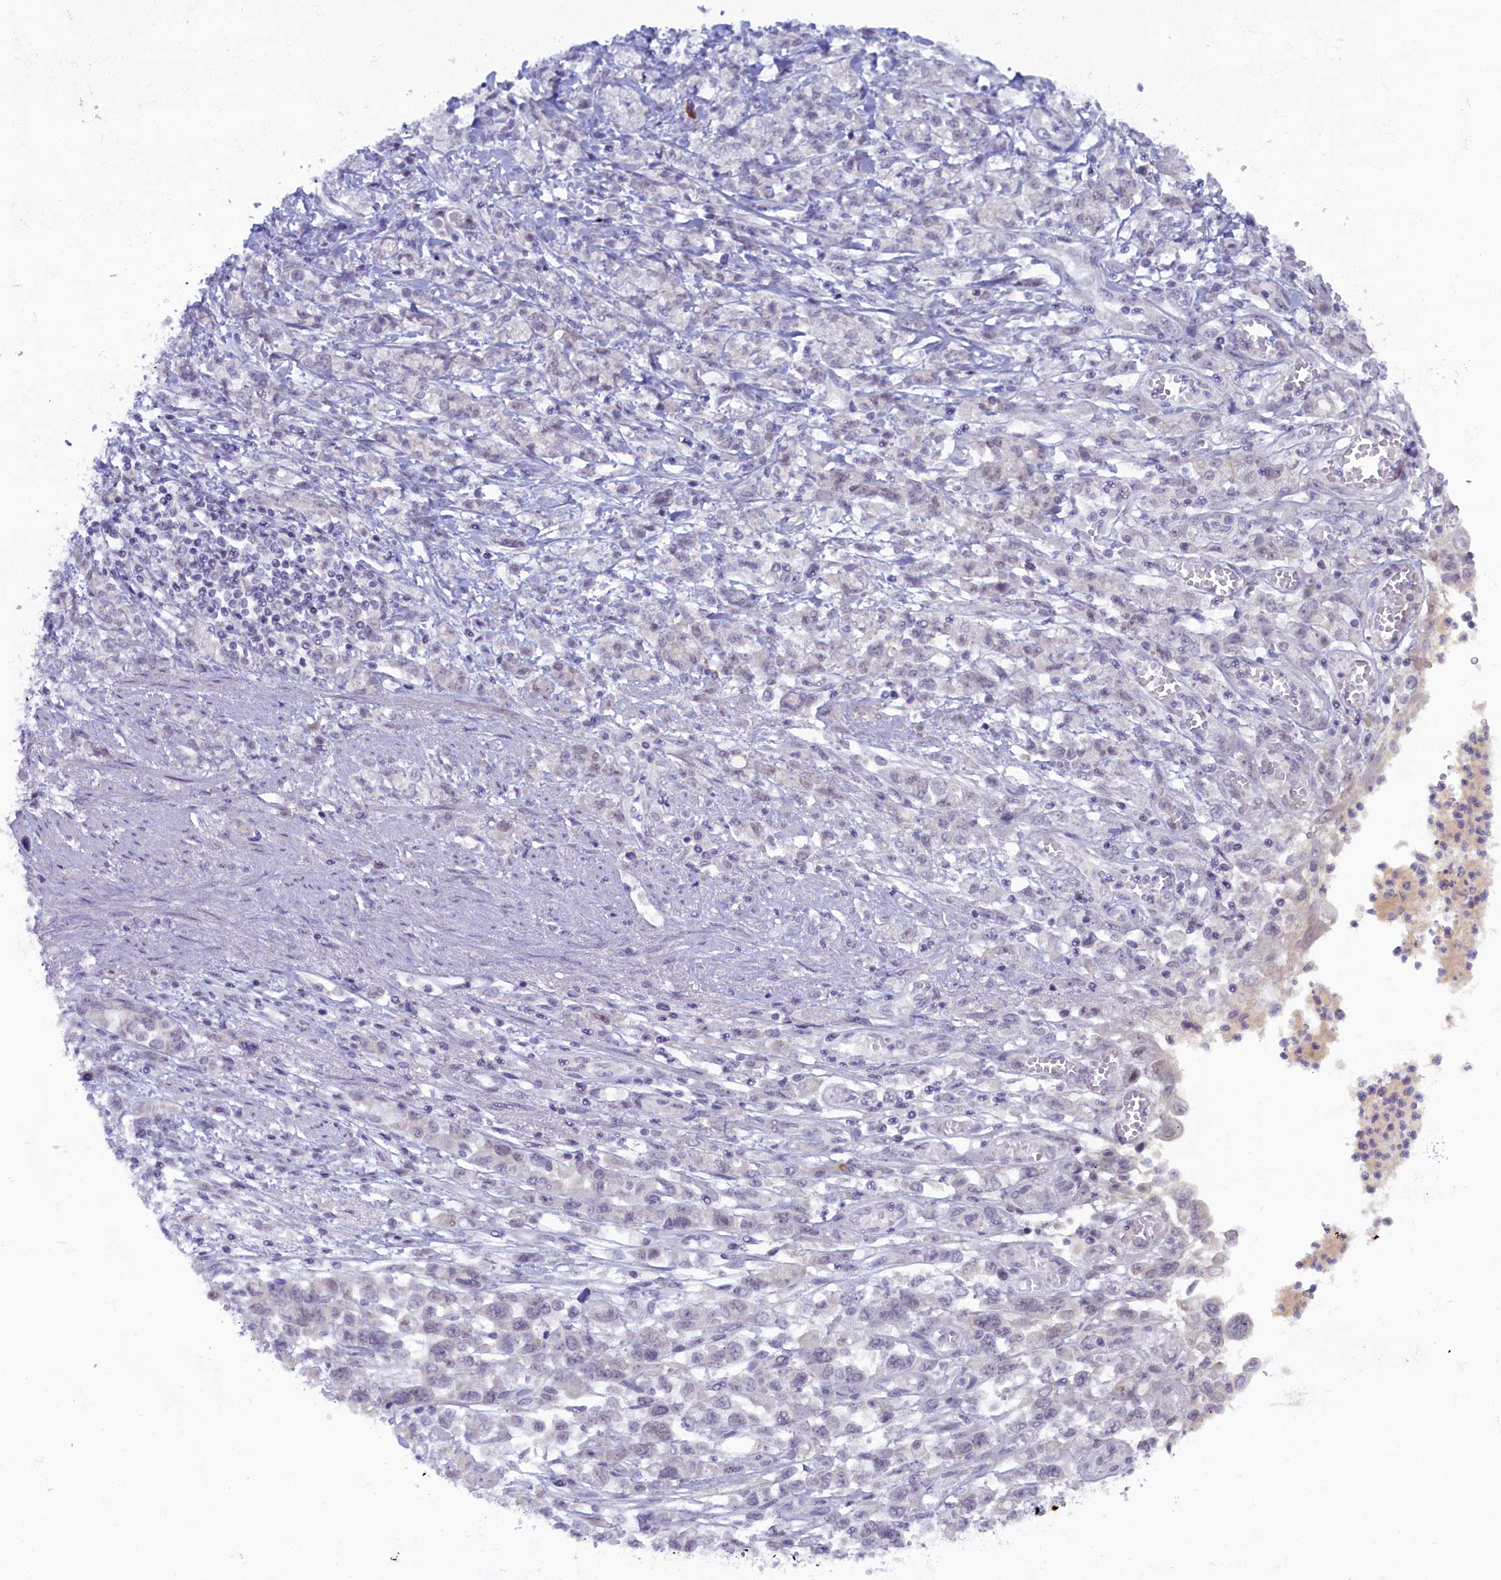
{"staining": {"intensity": "negative", "quantity": "none", "location": "none"}, "tissue": "stomach cancer", "cell_type": "Tumor cells", "image_type": "cancer", "snomed": [{"axis": "morphology", "description": "Adenocarcinoma, NOS"}, {"axis": "topography", "description": "Stomach"}], "caption": "Stomach cancer (adenocarcinoma) was stained to show a protein in brown. There is no significant positivity in tumor cells. Nuclei are stained in blue.", "gene": "CRAMP1", "patient": {"sex": "female", "age": 76}}